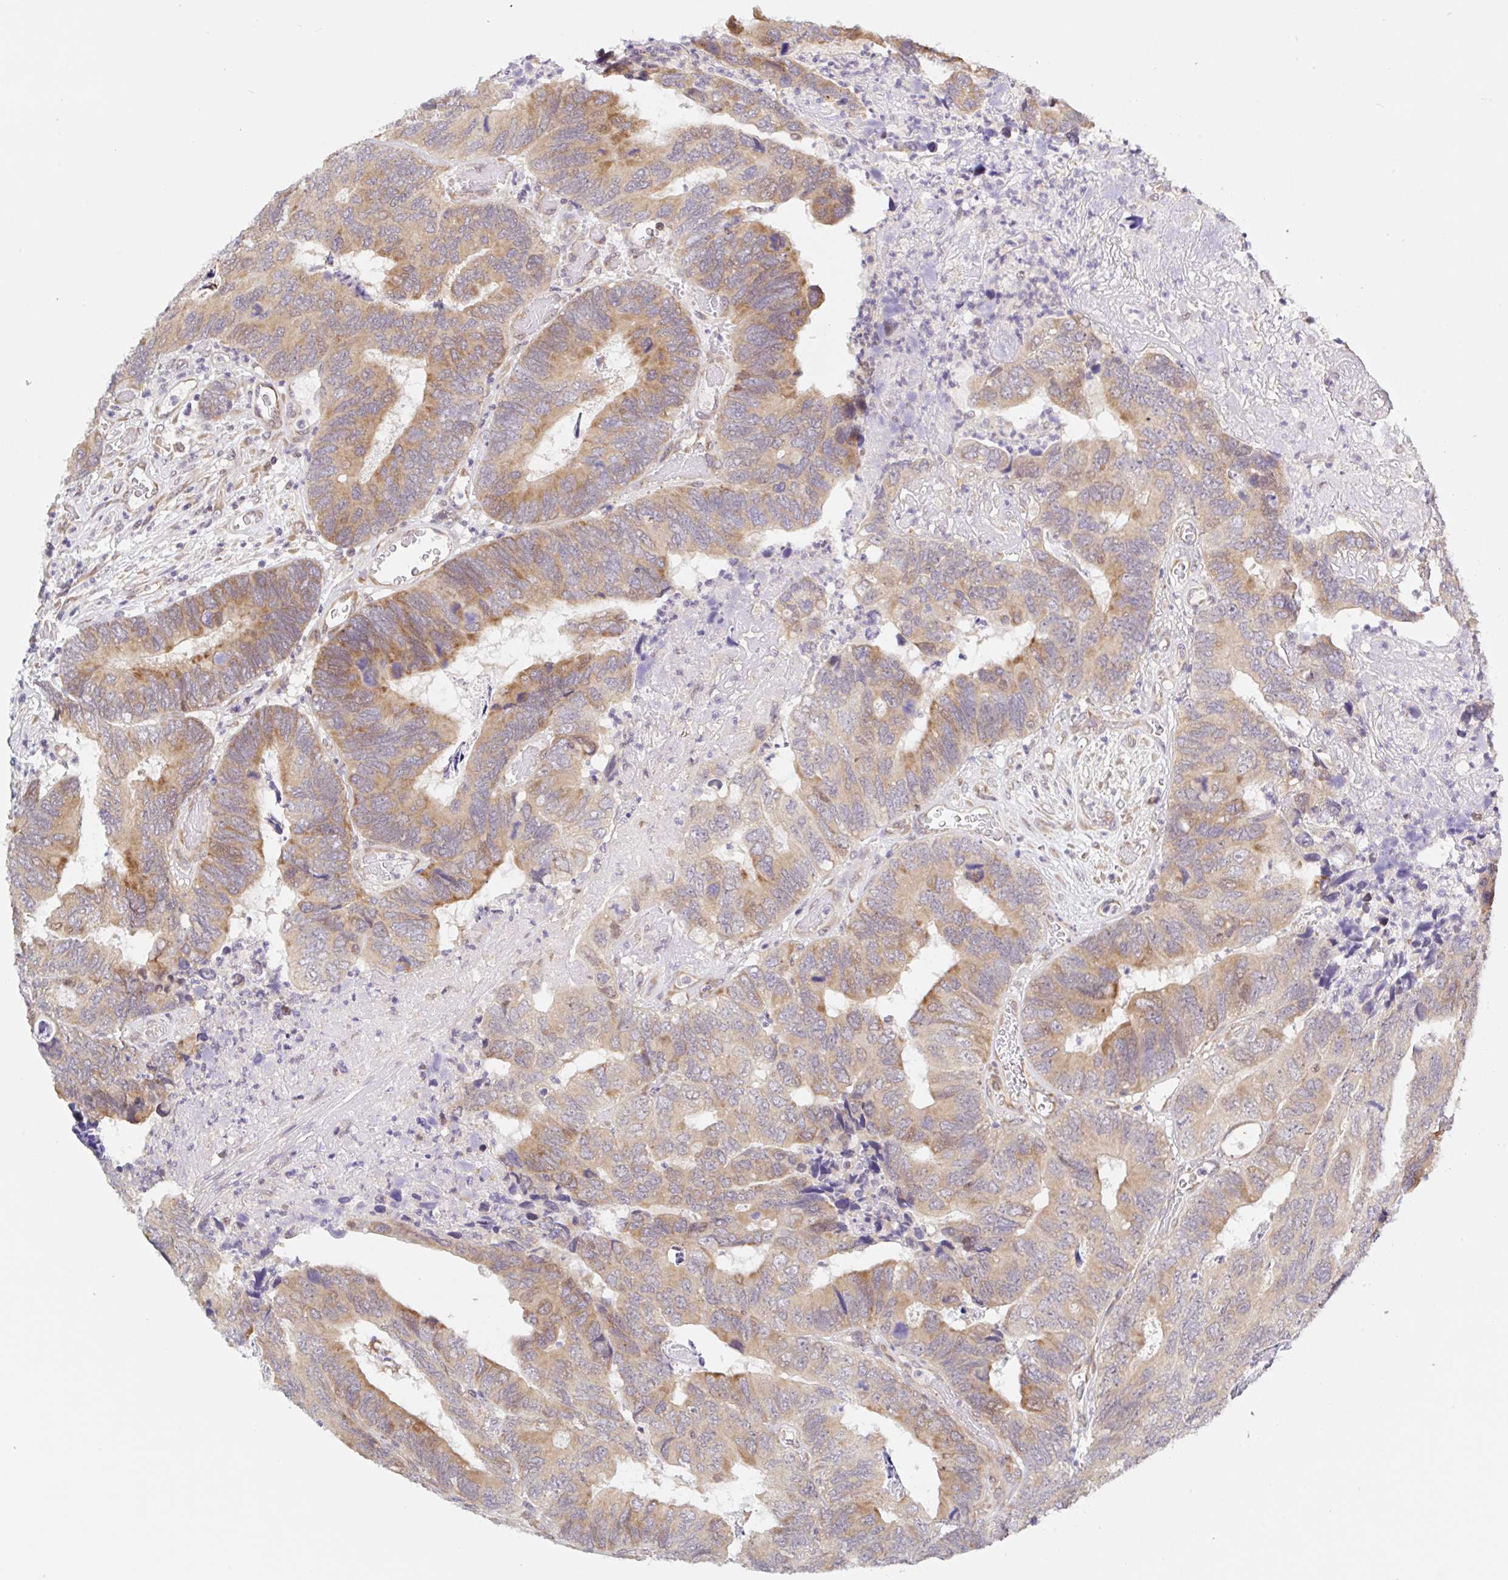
{"staining": {"intensity": "moderate", "quantity": "25%-75%", "location": "cytoplasmic/membranous"}, "tissue": "colorectal cancer", "cell_type": "Tumor cells", "image_type": "cancer", "snomed": [{"axis": "morphology", "description": "Adenocarcinoma, NOS"}, {"axis": "topography", "description": "Colon"}], "caption": "High-power microscopy captured an IHC histopathology image of colorectal adenocarcinoma, revealing moderate cytoplasmic/membranous staining in about 25%-75% of tumor cells.", "gene": "TBPL2", "patient": {"sex": "female", "age": 67}}